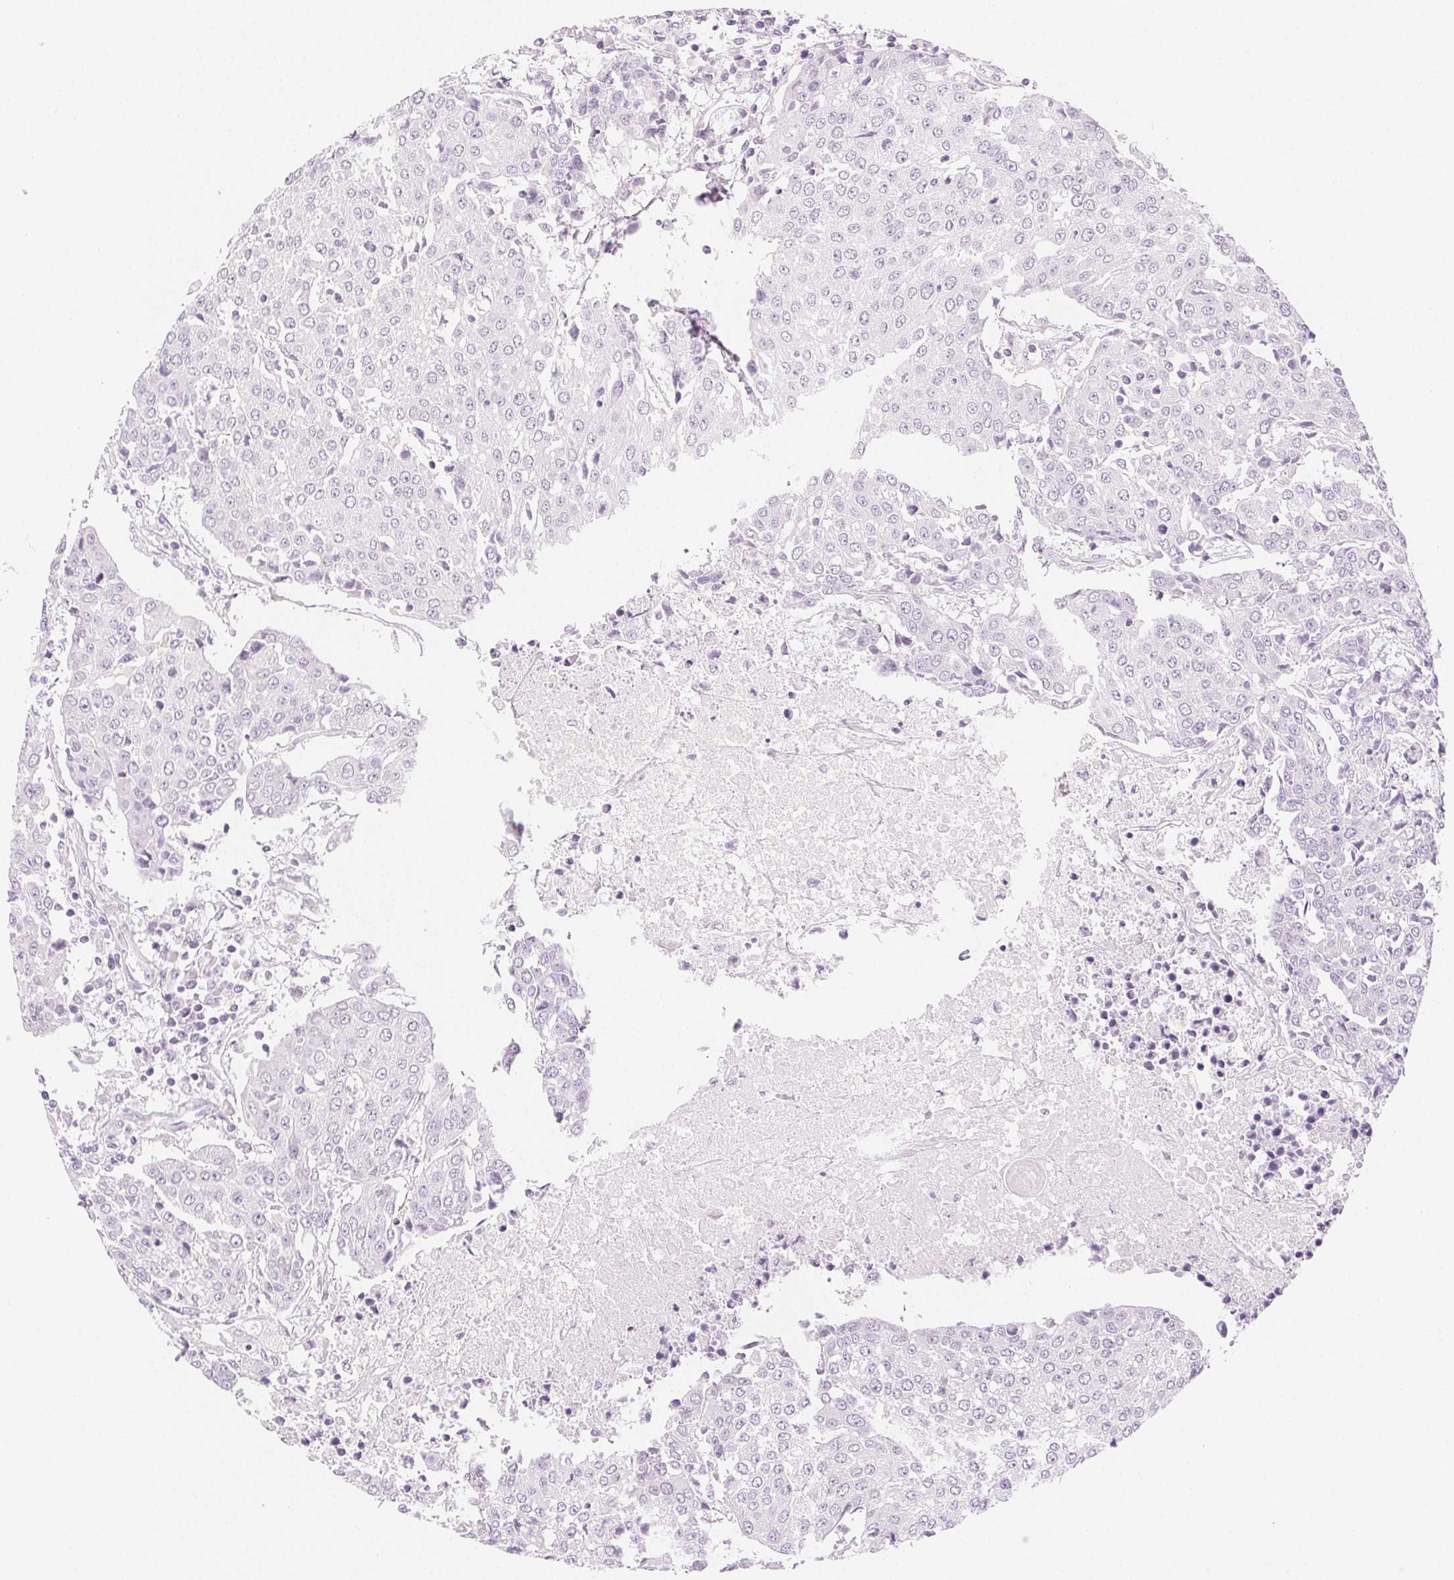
{"staining": {"intensity": "negative", "quantity": "none", "location": "none"}, "tissue": "urothelial cancer", "cell_type": "Tumor cells", "image_type": "cancer", "snomed": [{"axis": "morphology", "description": "Urothelial carcinoma, High grade"}, {"axis": "topography", "description": "Urinary bladder"}], "caption": "A micrograph of urothelial cancer stained for a protein shows no brown staining in tumor cells.", "gene": "SLC5A2", "patient": {"sex": "female", "age": 85}}